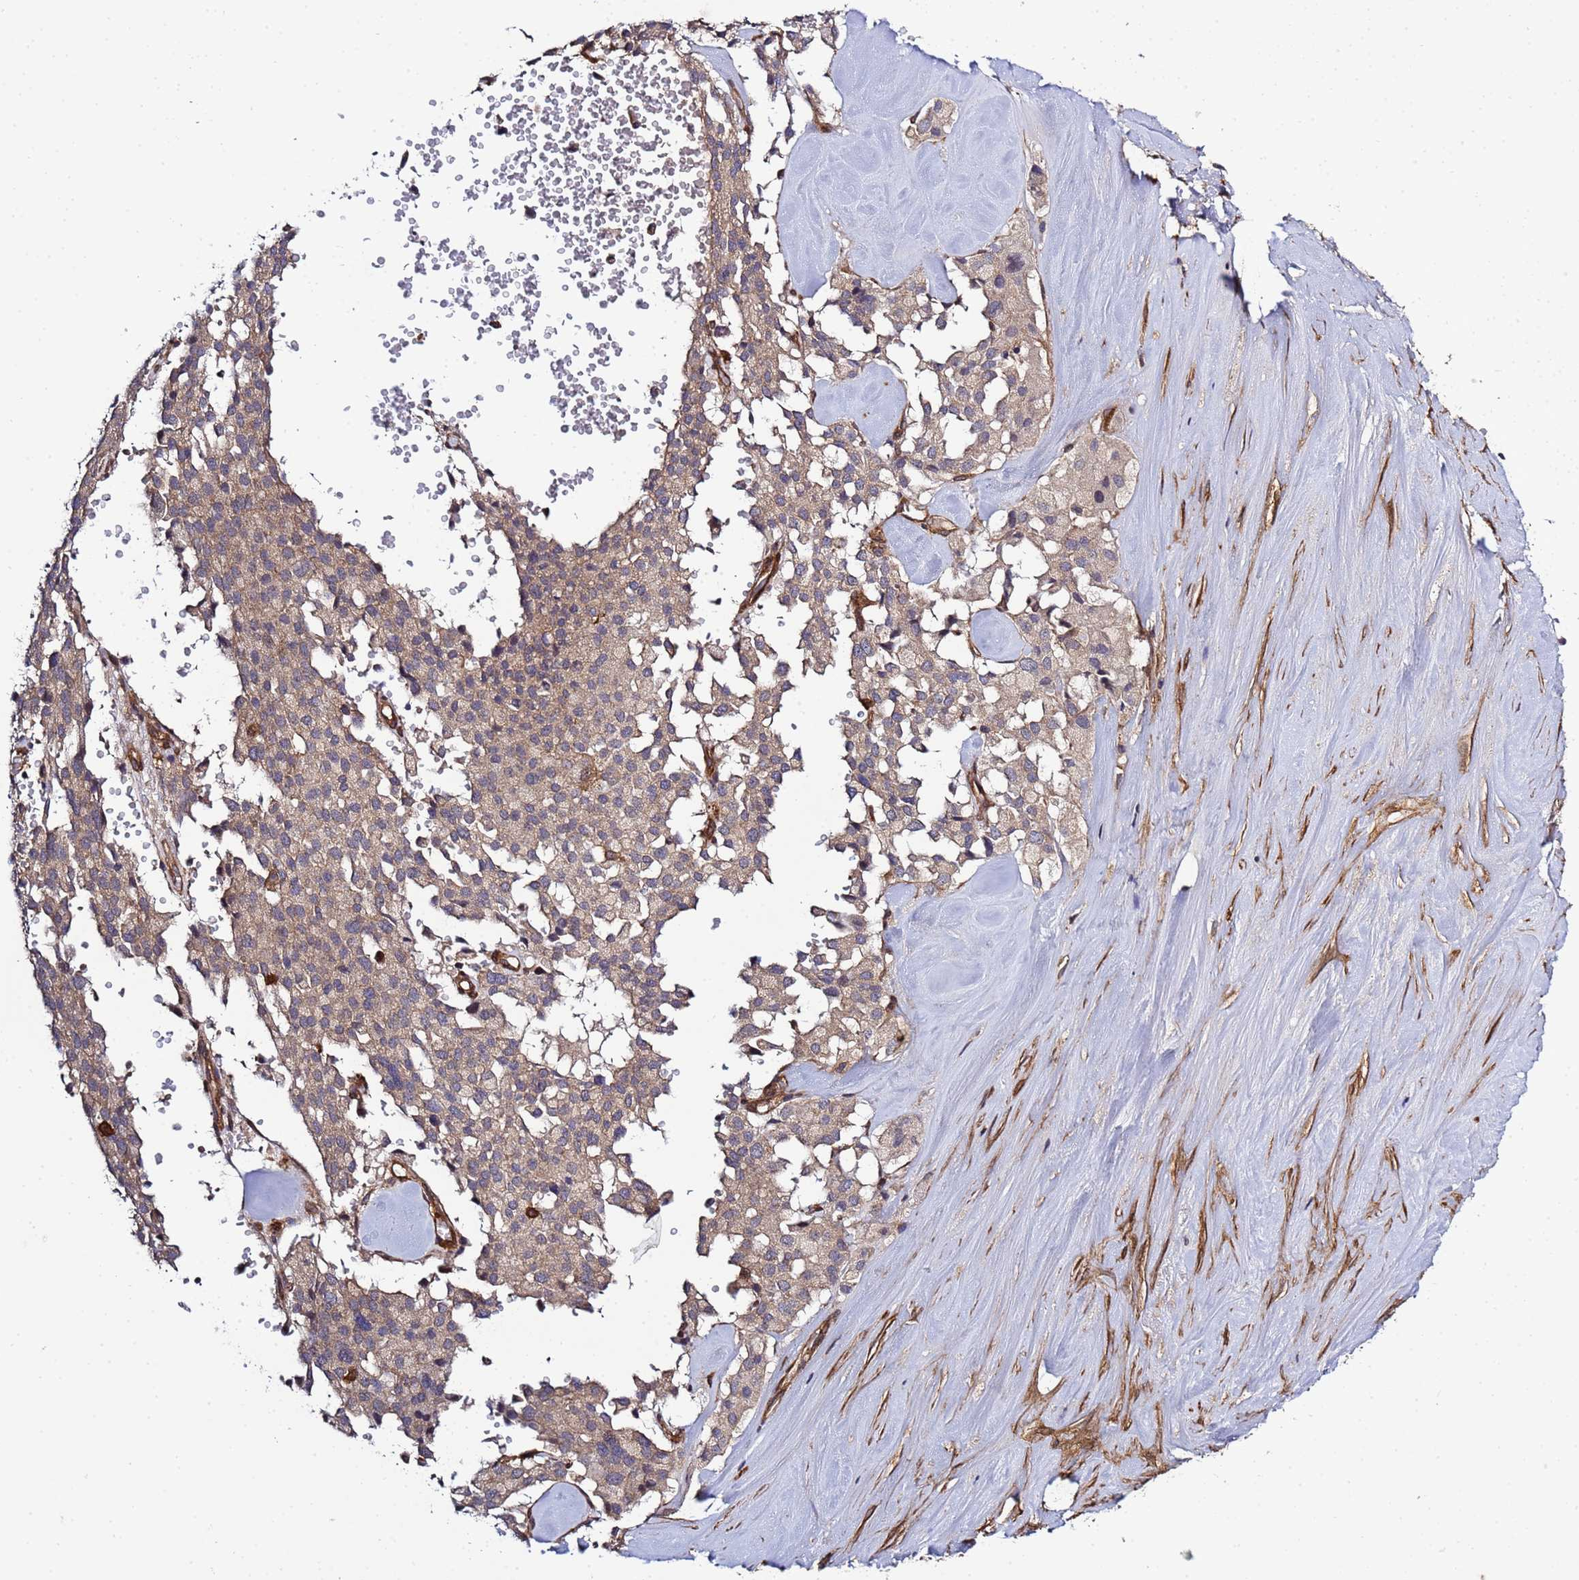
{"staining": {"intensity": "weak", "quantity": ">75%", "location": "cytoplasmic/membranous"}, "tissue": "pancreatic cancer", "cell_type": "Tumor cells", "image_type": "cancer", "snomed": [{"axis": "morphology", "description": "Adenocarcinoma, NOS"}, {"axis": "topography", "description": "Pancreas"}], "caption": "IHC micrograph of human pancreatic cancer stained for a protein (brown), which exhibits low levels of weak cytoplasmic/membranous staining in about >75% of tumor cells.", "gene": "C8orf34", "patient": {"sex": "male", "age": 65}}